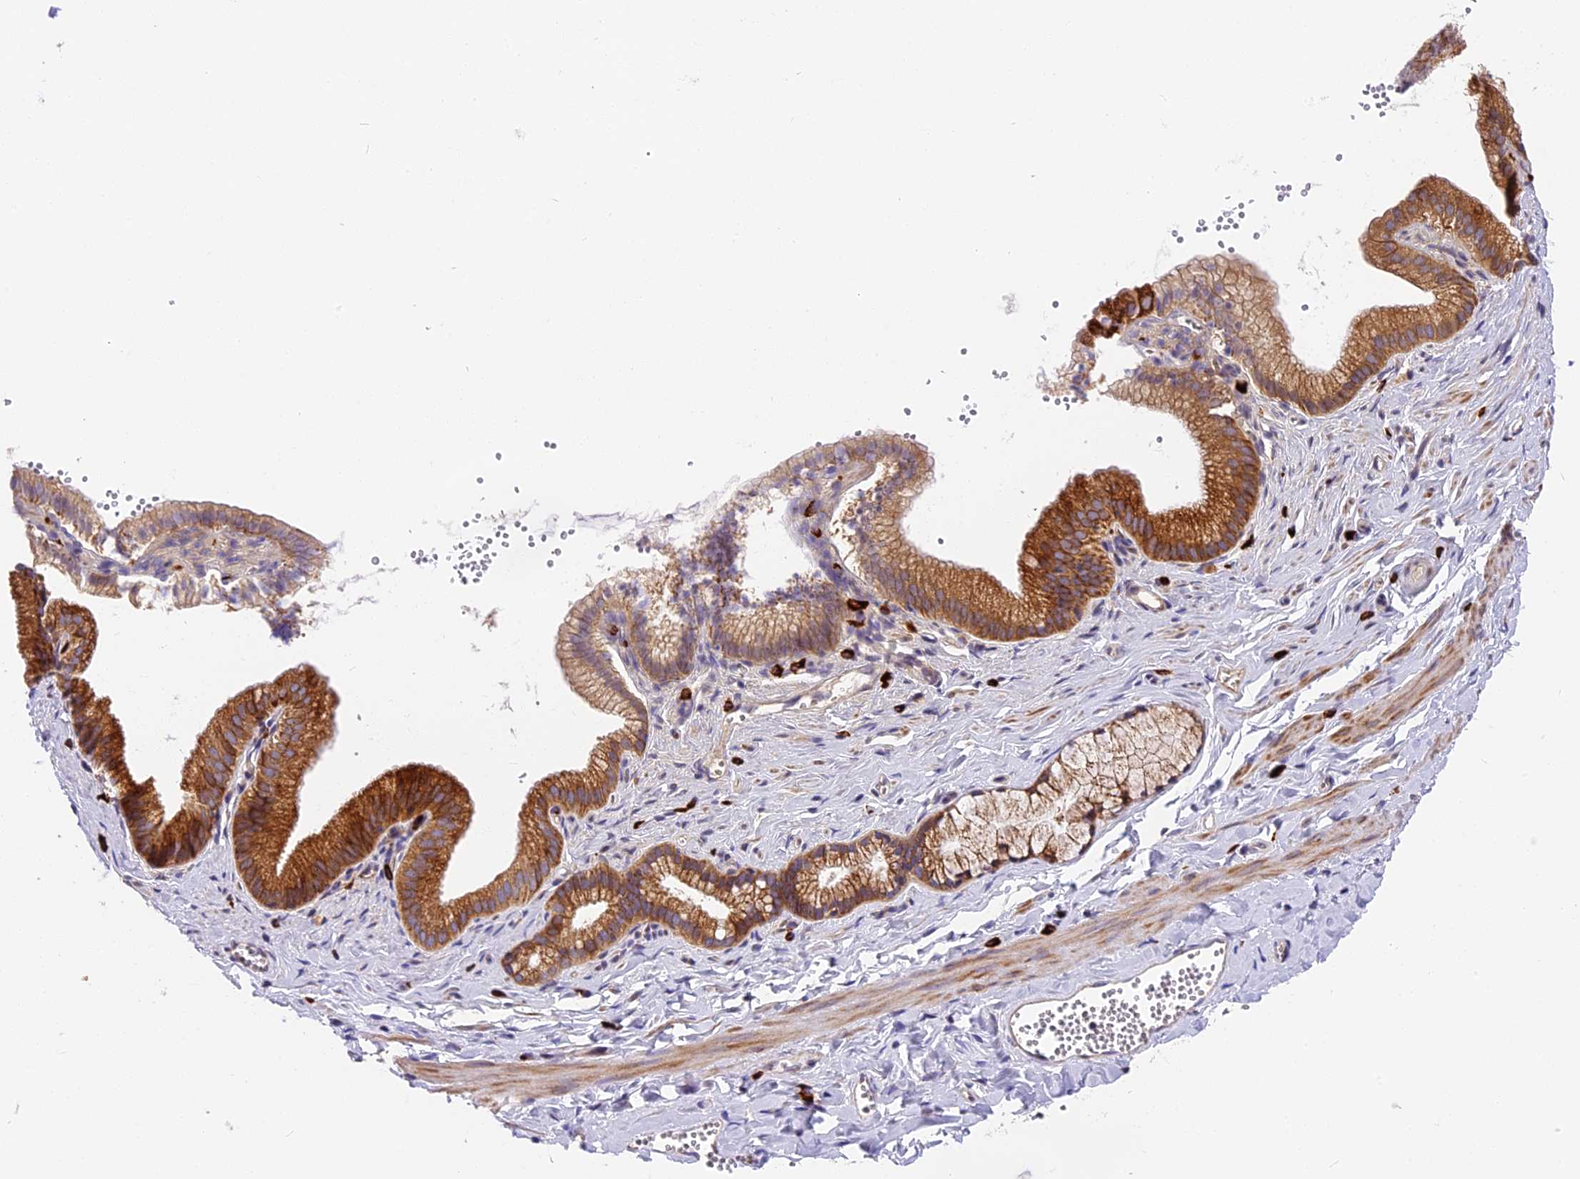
{"staining": {"intensity": "strong", "quantity": ">75%", "location": "cytoplasmic/membranous"}, "tissue": "adipose tissue", "cell_type": "Adipocytes", "image_type": "normal", "snomed": [{"axis": "morphology", "description": "Normal tissue, NOS"}, {"axis": "topography", "description": "Gallbladder"}, {"axis": "topography", "description": "Peripheral nerve tissue"}], "caption": "High-power microscopy captured an IHC micrograph of benign adipose tissue, revealing strong cytoplasmic/membranous expression in about >75% of adipocytes.", "gene": "MRAS", "patient": {"sex": "male", "age": 38}}